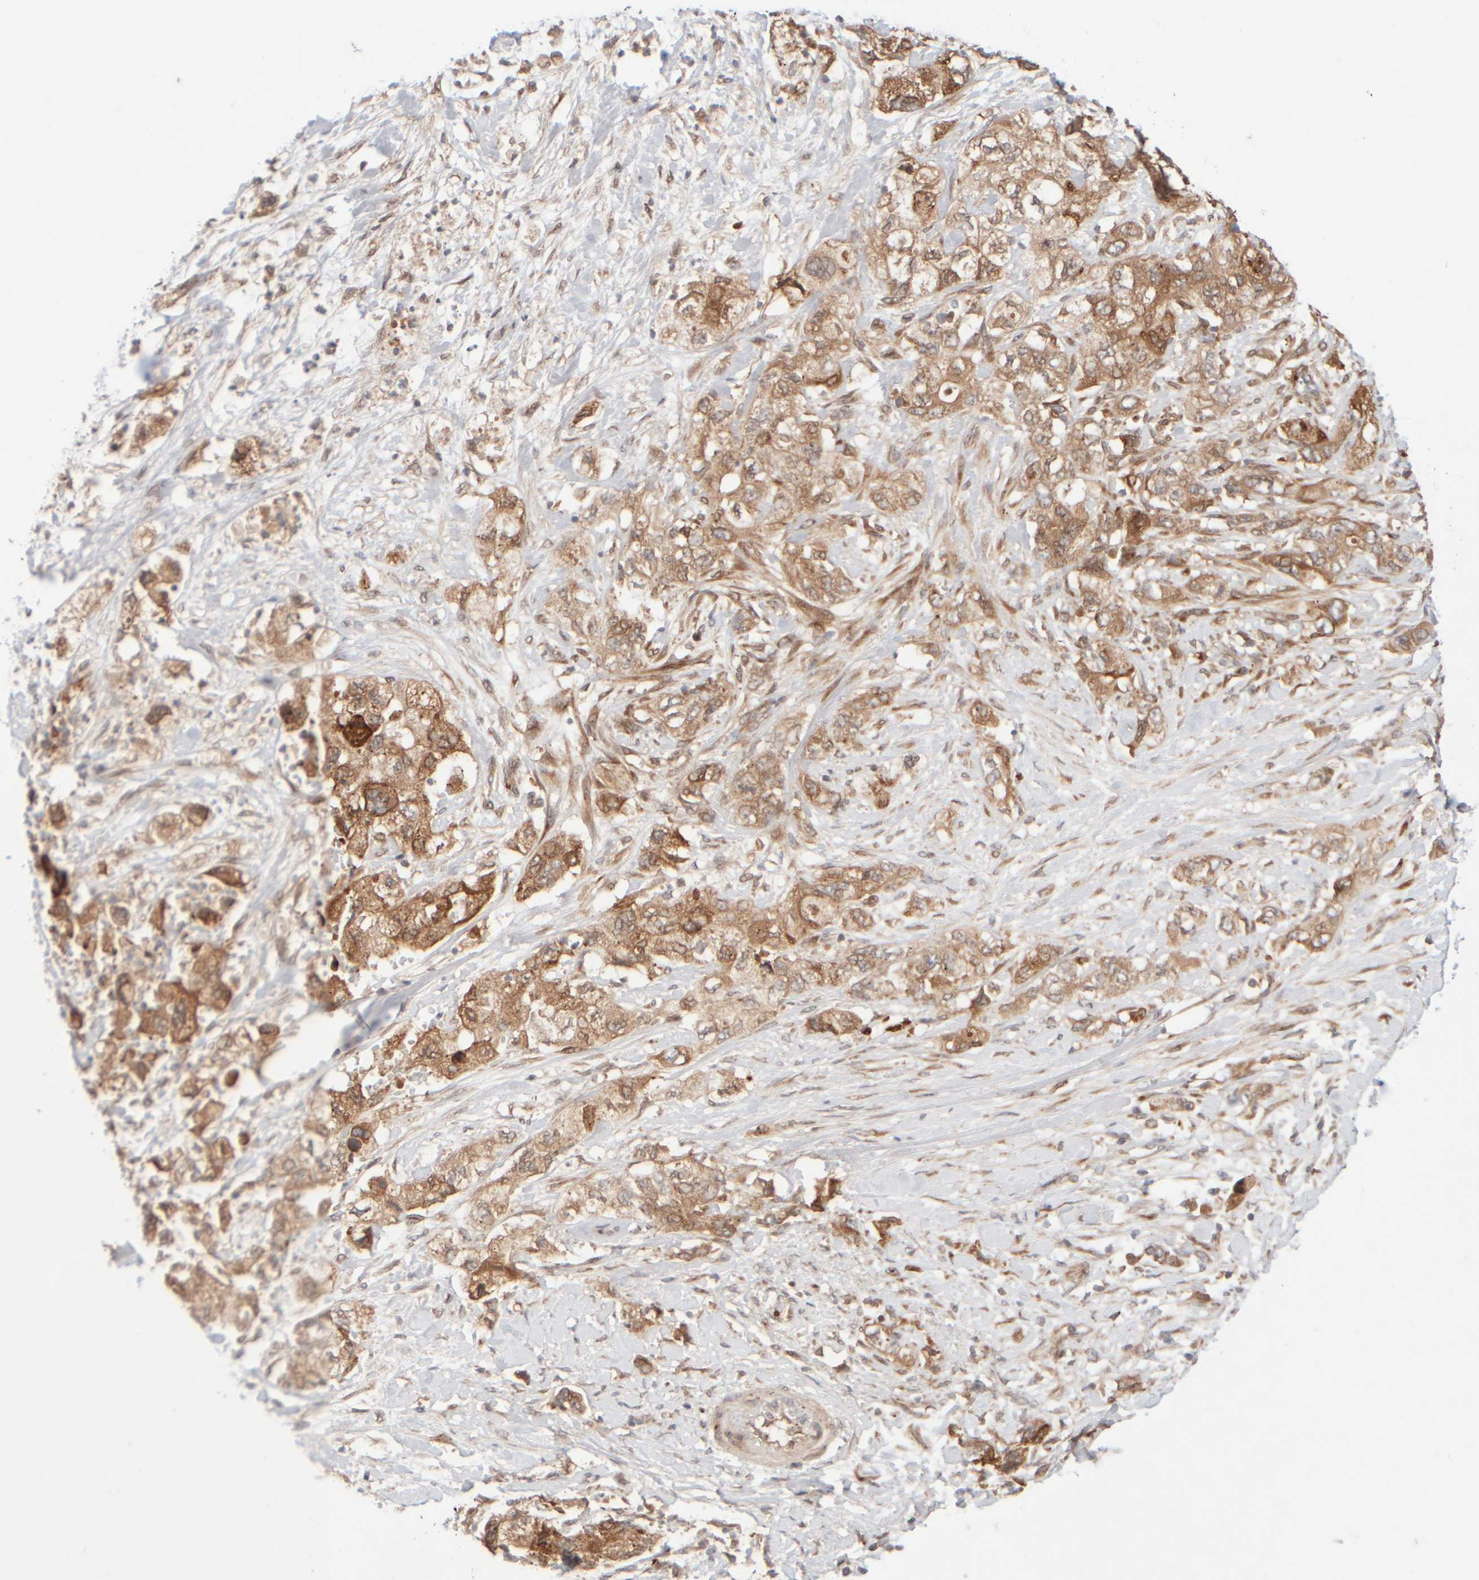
{"staining": {"intensity": "moderate", "quantity": ">75%", "location": "cytoplasmic/membranous"}, "tissue": "pancreatic cancer", "cell_type": "Tumor cells", "image_type": "cancer", "snomed": [{"axis": "morphology", "description": "Adenocarcinoma, NOS"}, {"axis": "topography", "description": "Pancreas"}], "caption": "Protein analysis of pancreatic cancer (adenocarcinoma) tissue displays moderate cytoplasmic/membranous expression in about >75% of tumor cells.", "gene": "GCN1", "patient": {"sex": "female", "age": 73}}